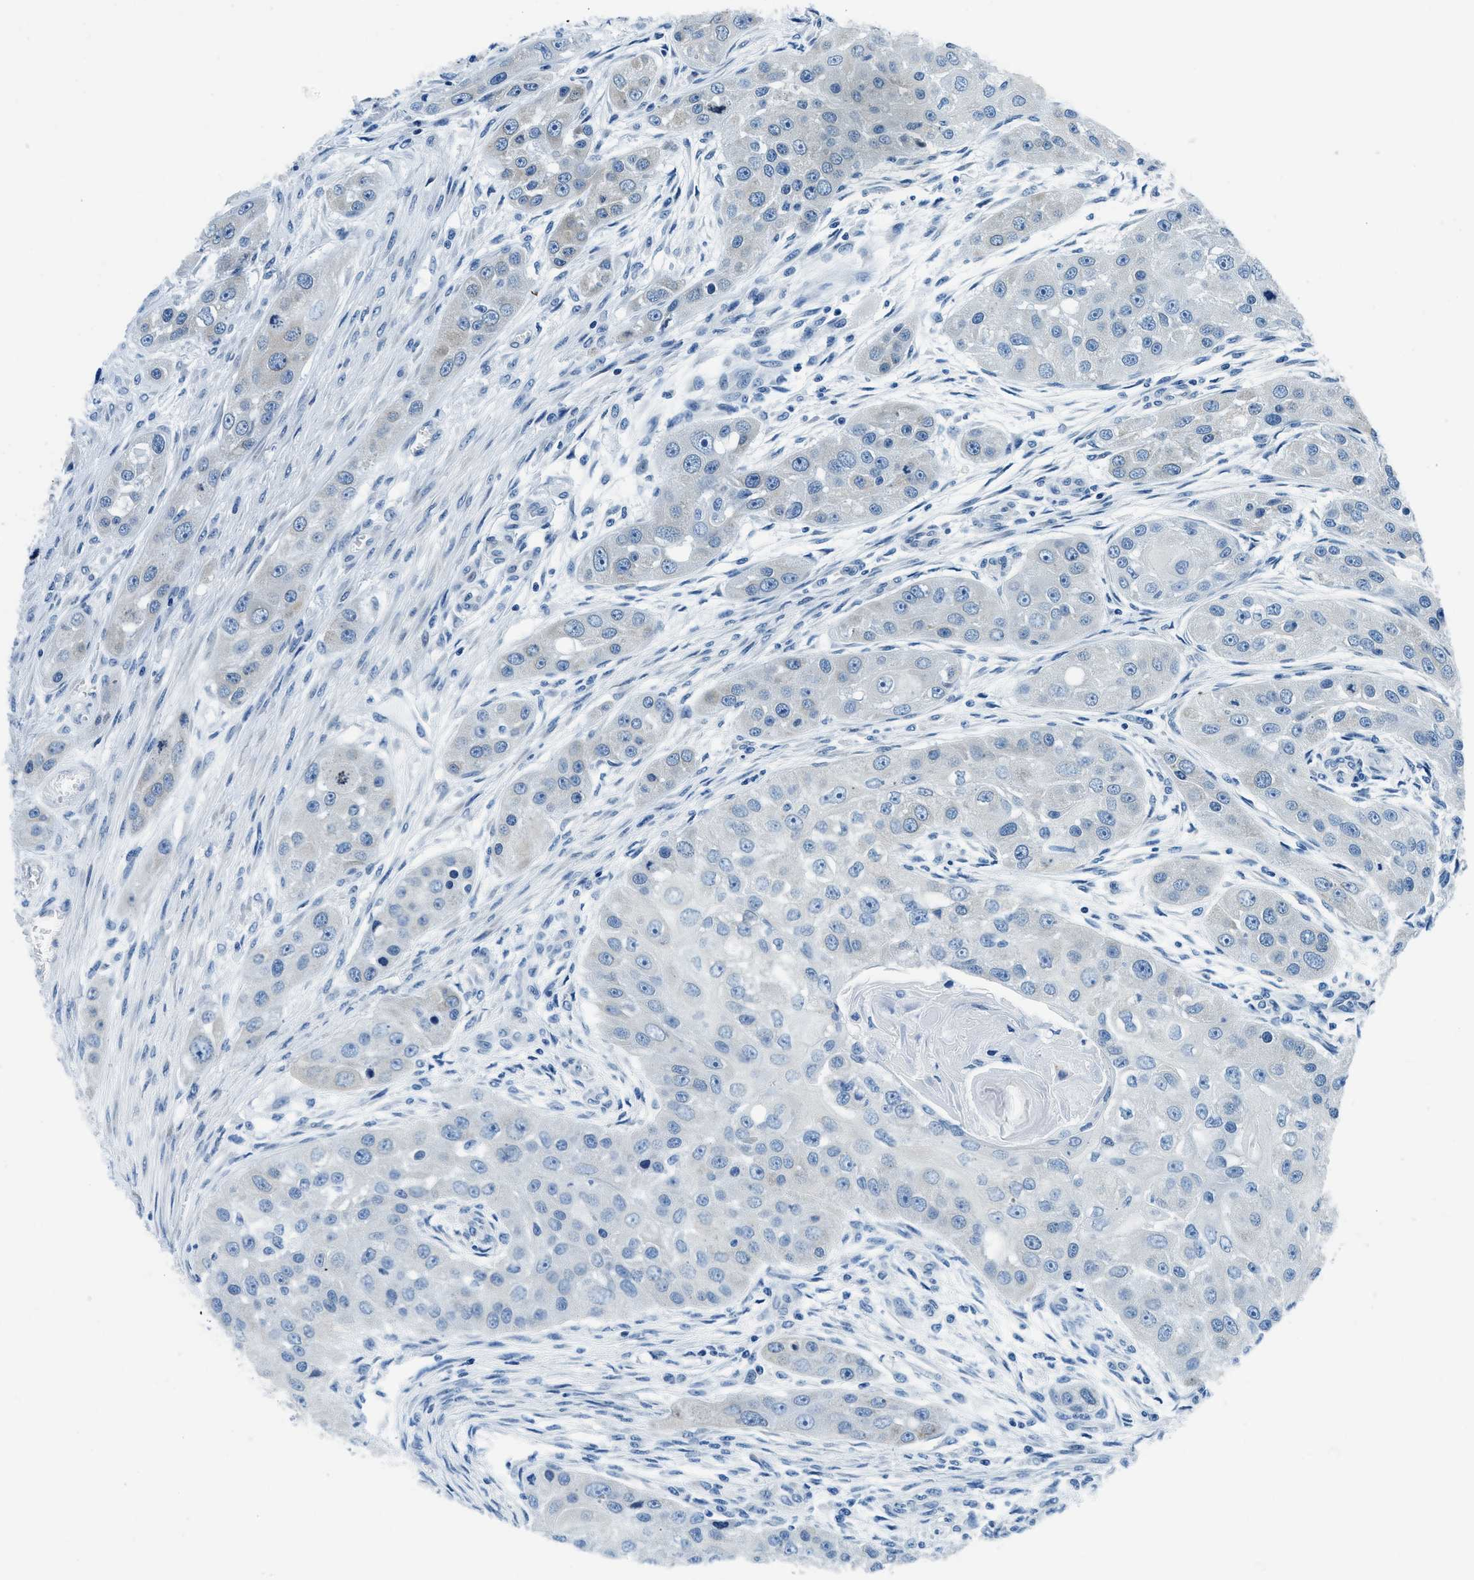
{"staining": {"intensity": "negative", "quantity": "none", "location": "none"}, "tissue": "head and neck cancer", "cell_type": "Tumor cells", "image_type": "cancer", "snomed": [{"axis": "morphology", "description": "Normal tissue, NOS"}, {"axis": "morphology", "description": "Squamous cell carcinoma, NOS"}, {"axis": "topography", "description": "Skeletal muscle"}, {"axis": "topography", "description": "Head-Neck"}], "caption": "Immunohistochemistry micrograph of neoplastic tissue: human squamous cell carcinoma (head and neck) stained with DAB reveals no significant protein expression in tumor cells.", "gene": "UBAC2", "patient": {"sex": "male", "age": 51}}